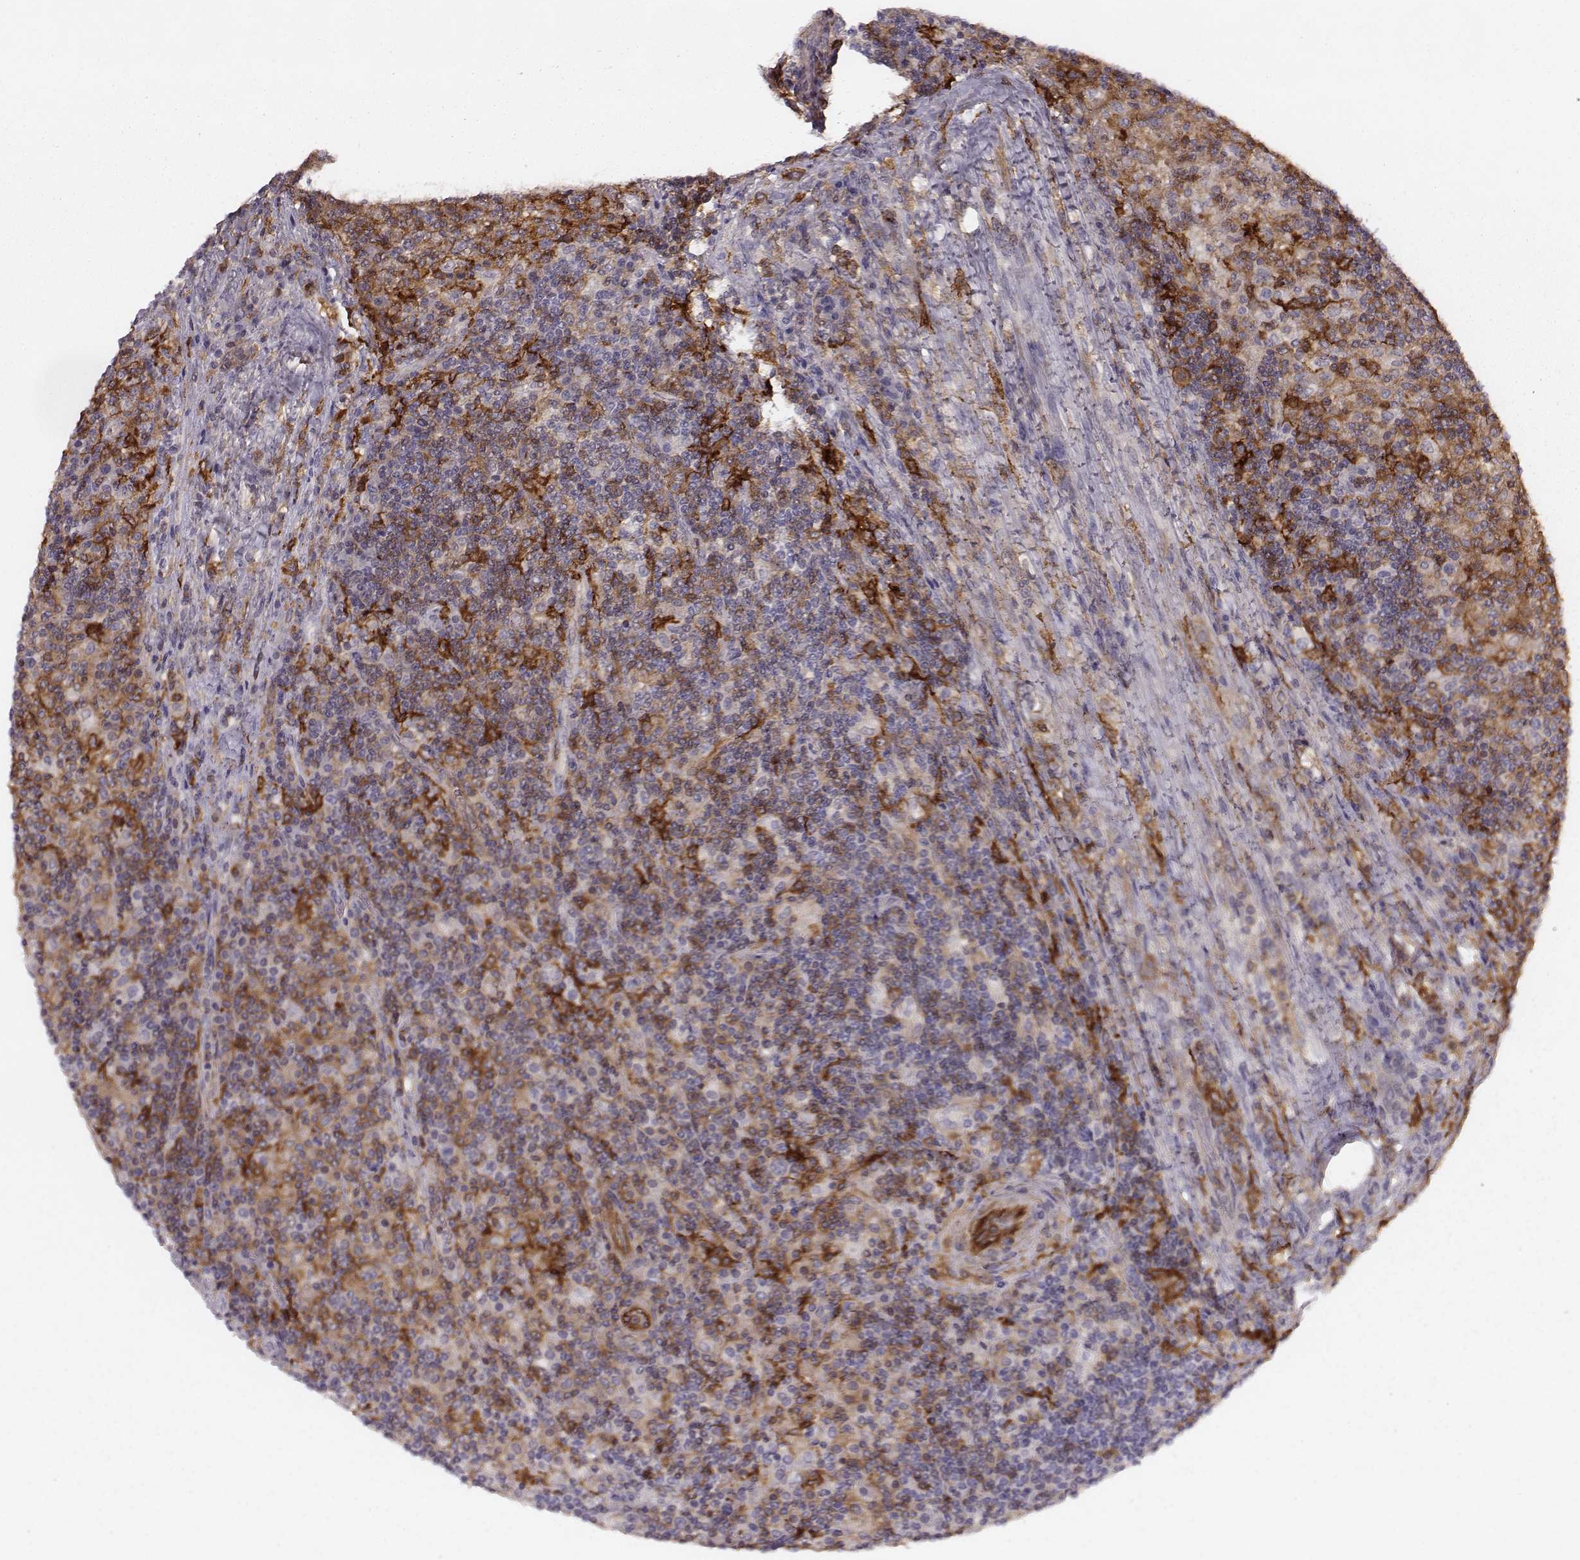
{"staining": {"intensity": "negative", "quantity": "none", "location": "none"}, "tissue": "lymphoma", "cell_type": "Tumor cells", "image_type": "cancer", "snomed": [{"axis": "morphology", "description": "Hodgkin's disease, NOS"}, {"axis": "topography", "description": "Lymph node"}], "caption": "The micrograph shows no significant positivity in tumor cells of Hodgkin's disease.", "gene": "ZYX", "patient": {"sex": "male", "age": 70}}